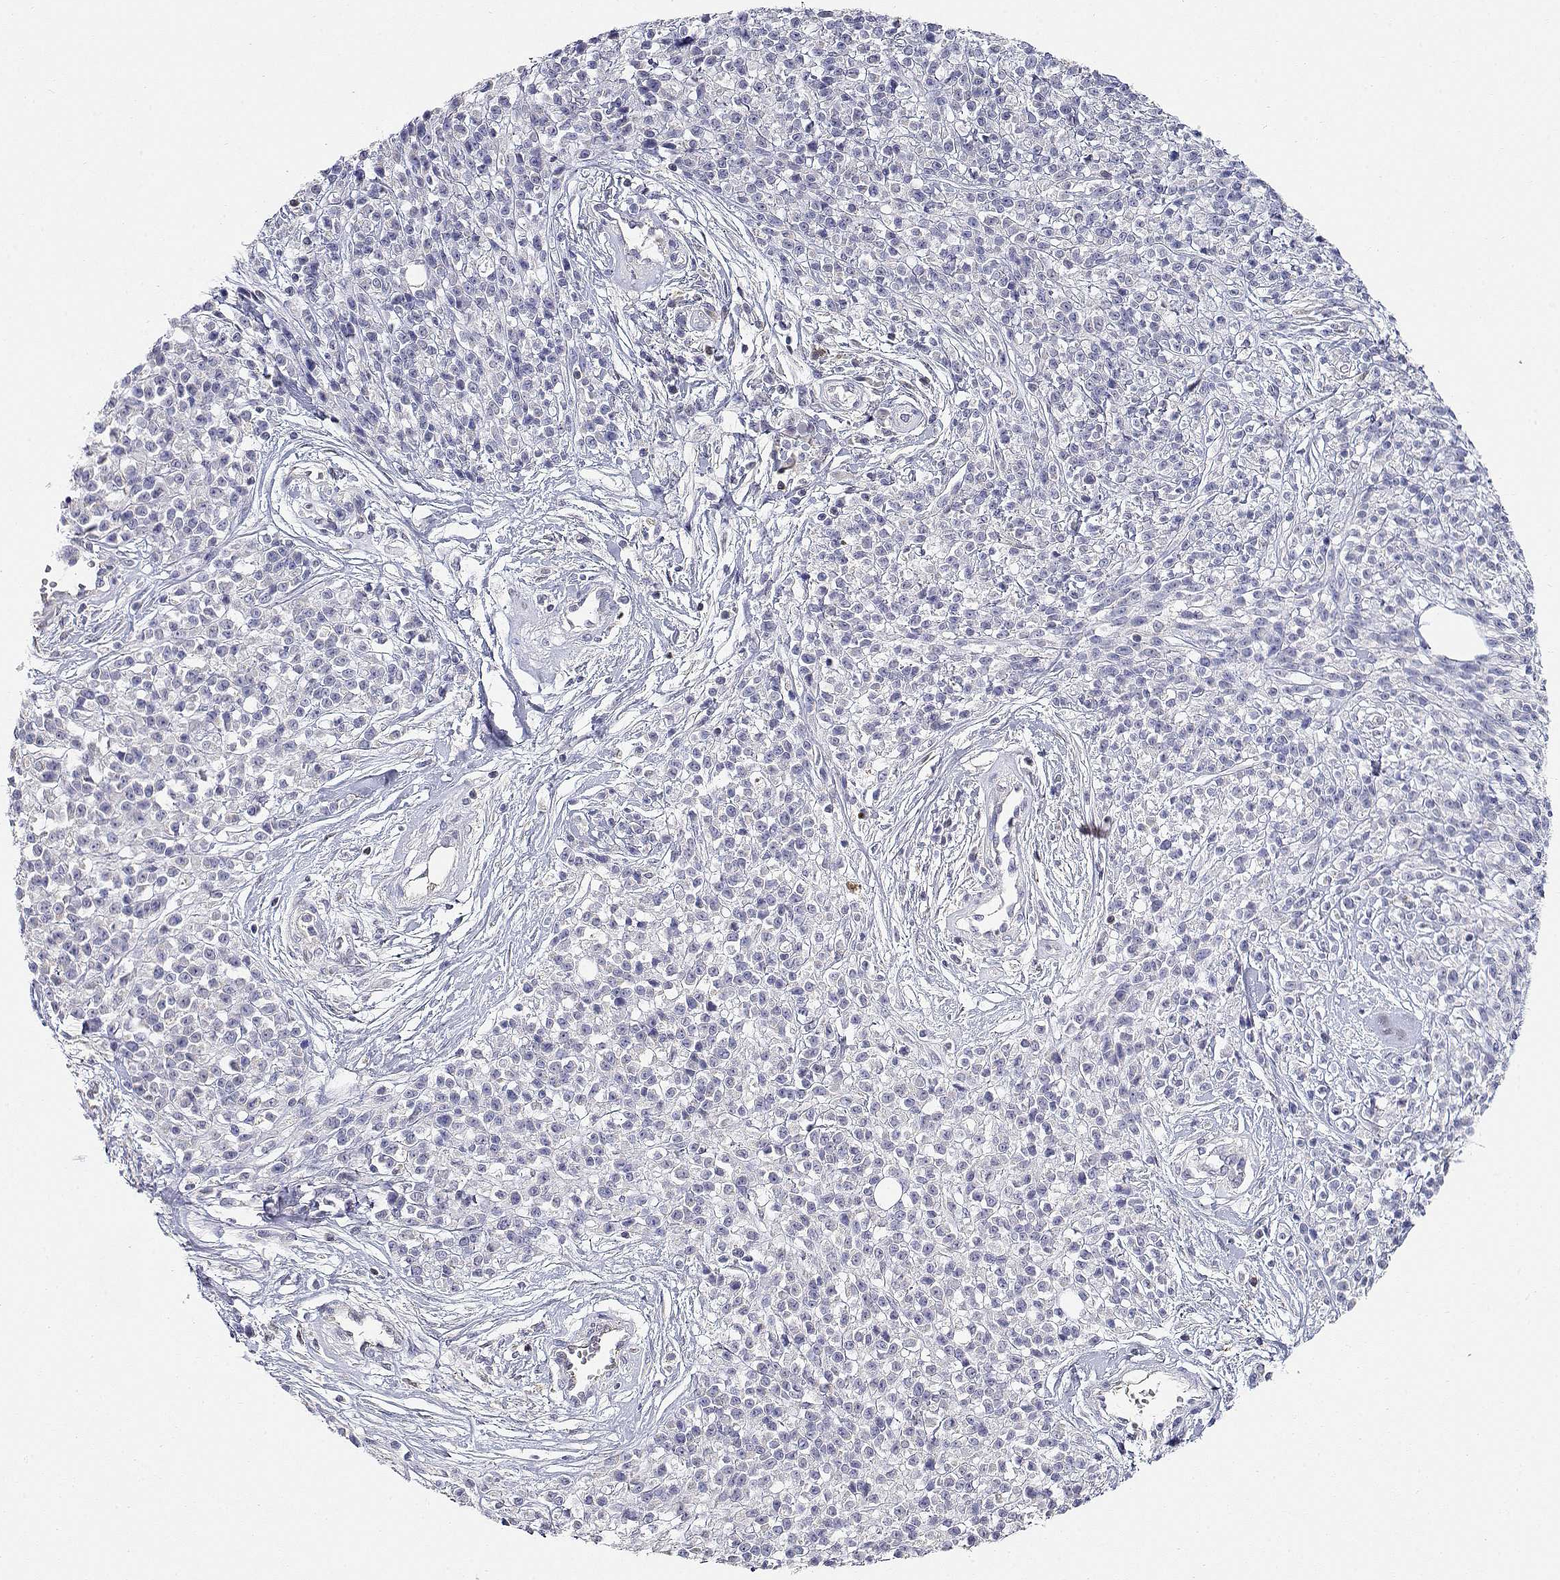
{"staining": {"intensity": "negative", "quantity": "none", "location": "none"}, "tissue": "melanoma", "cell_type": "Tumor cells", "image_type": "cancer", "snomed": [{"axis": "morphology", "description": "Malignant melanoma, NOS"}, {"axis": "topography", "description": "Skin"}, {"axis": "topography", "description": "Skin of trunk"}], "caption": "Immunohistochemistry of malignant melanoma demonstrates no staining in tumor cells. (Brightfield microscopy of DAB immunohistochemistry at high magnification).", "gene": "ADA", "patient": {"sex": "male", "age": 74}}